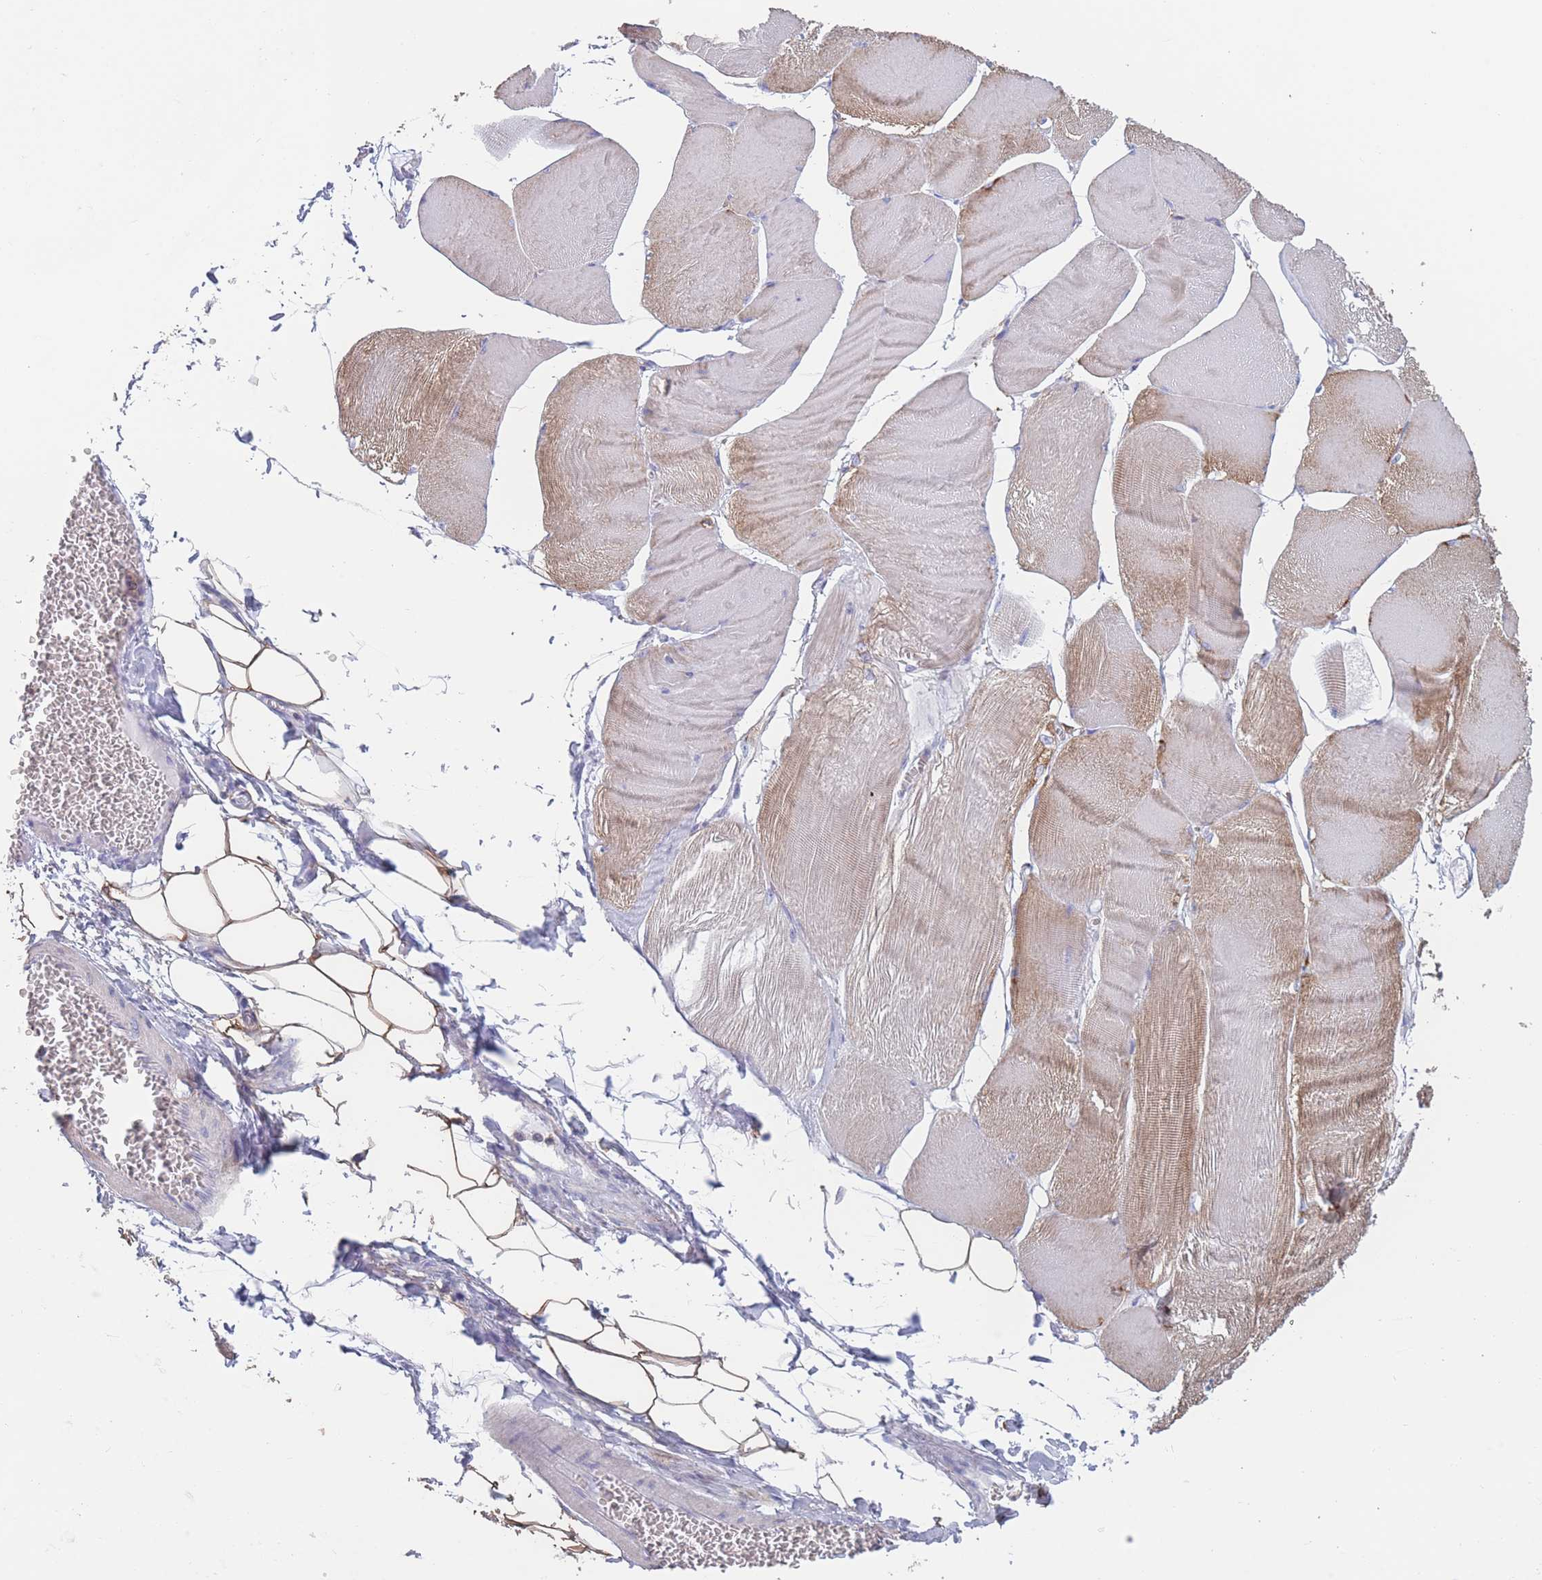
{"staining": {"intensity": "moderate", "quantity": "<25%", "location": "cytoplasmic/membranous"}, "tissue": "skeletal muscle", "cell_type": "Myocytes", "image_type": "normal", "snomed": [{"axis": "morphology", "description": "Normal tissue, NOS"}, {"axis": "morphology", "description": "Basal cell carcinoma"}, {"axis": "topography", "description": "Skeletal muscle"}], "caption": "A low amount of moderate cytoplasmic/membranous expression is identified in about <25% of myocytes in normal skeletal muscle.", "gene": "ADH1A", "patient": {"sex": "female", "age": 64}}